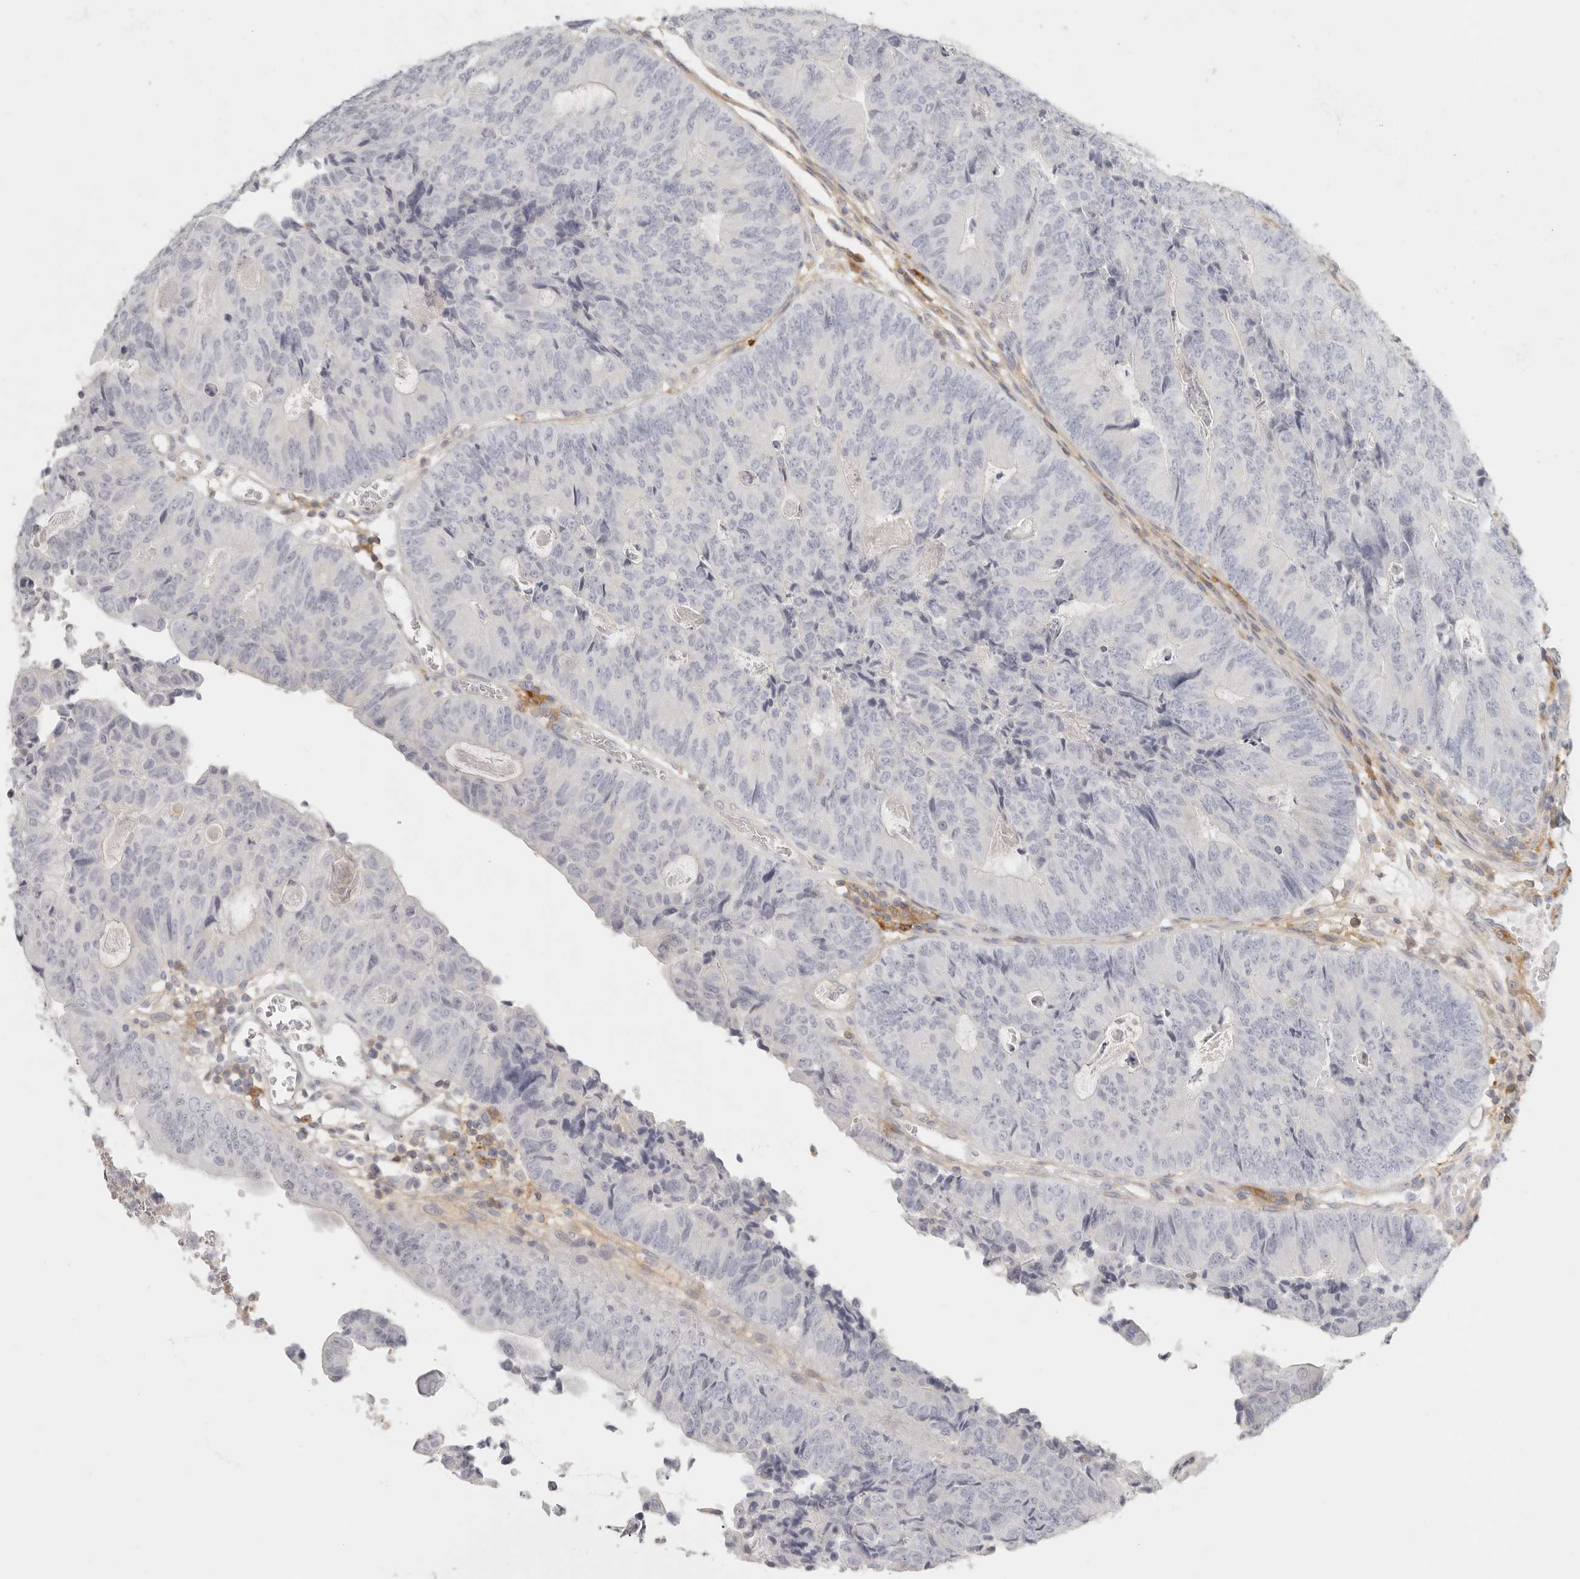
{"staining": {"intensity": "negative", "quantity": "none", "location": "none"}, "tissue": "colorectal cancer", "cell_type": "Tumor cells", "image_type": "cancer", "snomed": [{"axis": "morphology", "description": "Adenocarcinoma, NOS"}, {"axis": "topography", "description": "Colon"}], "caption": "Human colorectal cancer (adenocarcinoma) stained for a protein using immunohistochemistry exhibits no positivity in tumor cells.", "gene": "NIBAN1", "patient": {"sex": "female", "age": 67}}